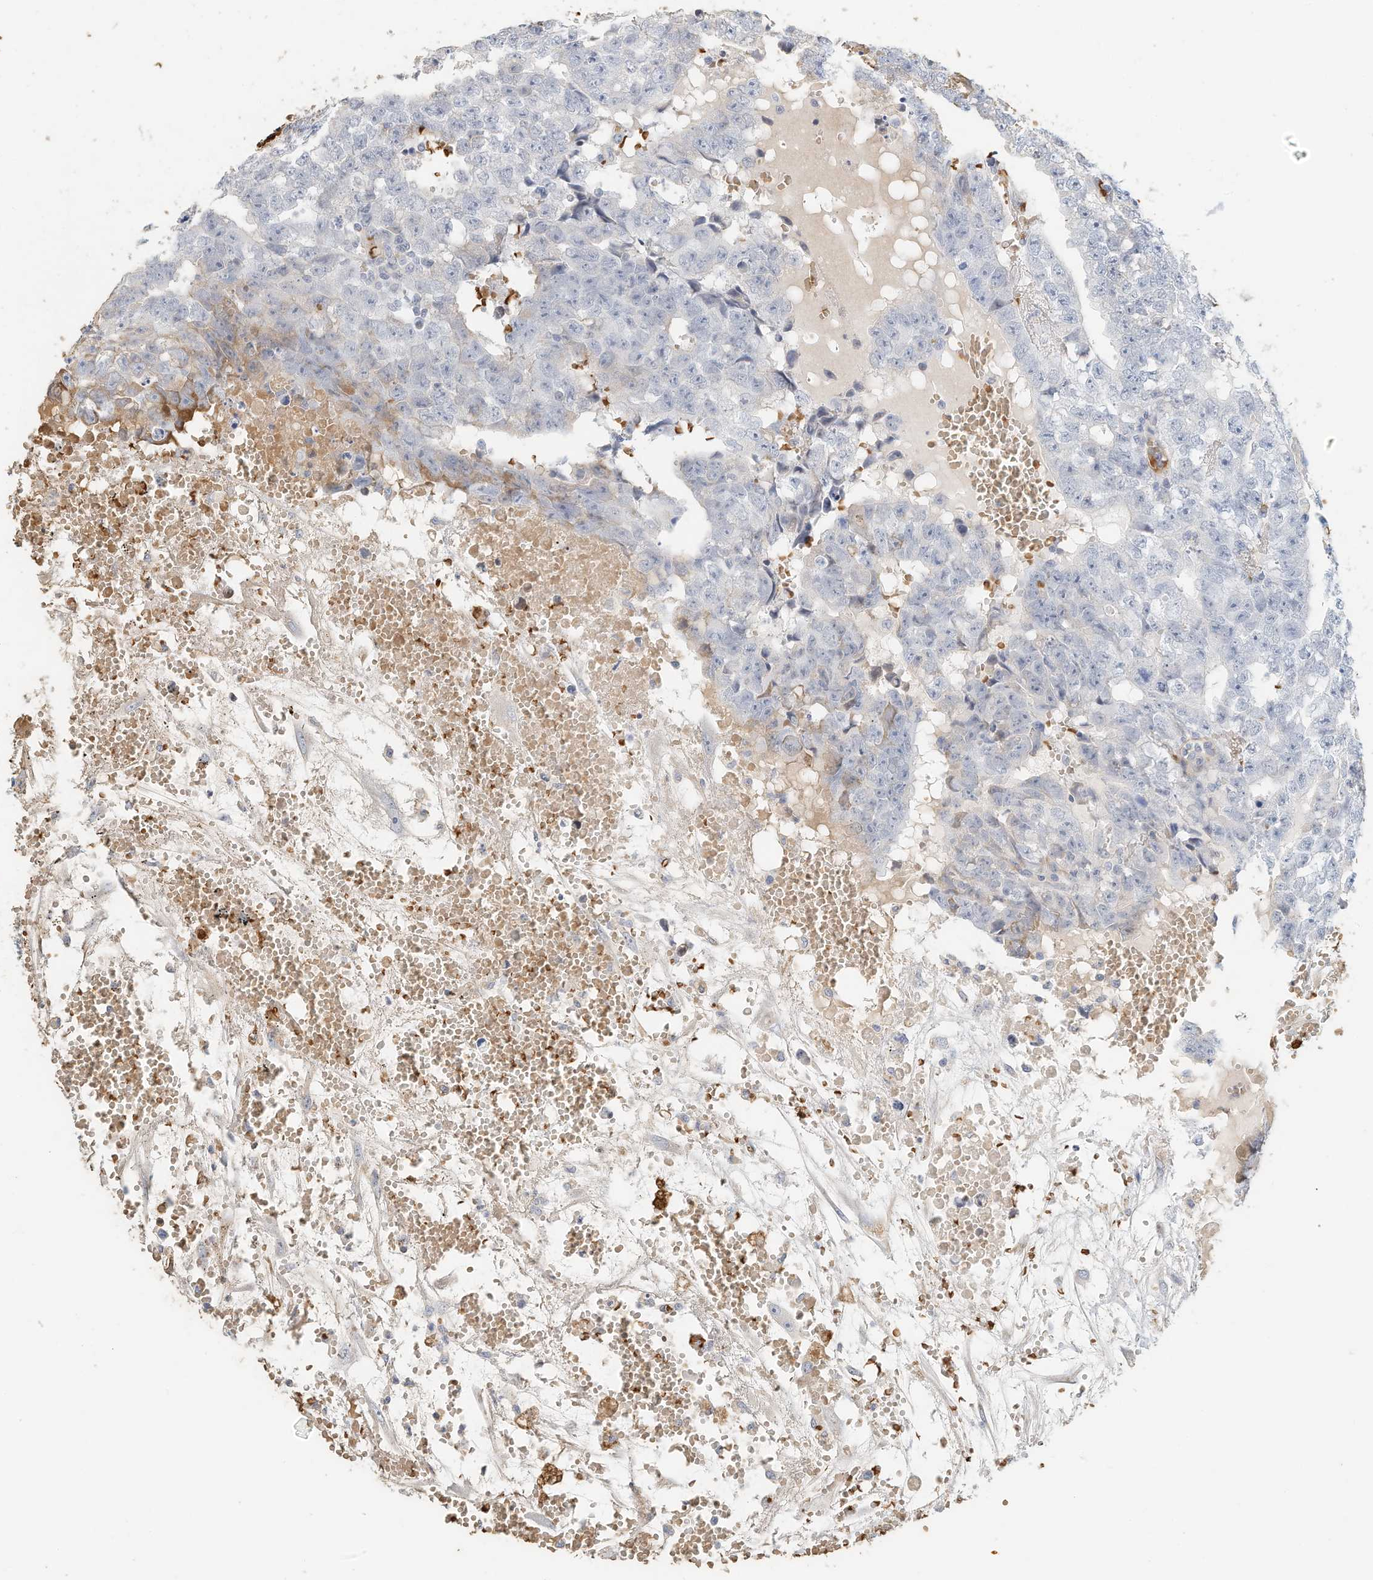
{"staining": {"intensity": "negative", "quantity": "none", "location": "none"}, "tissue": "testis cancer", "cell_type": "Tumor cells", "image_type": "cancer", "snomed": [{"axis": "morphology", "description": "Carcinoma, Embryonal, NOS"}, {"axis": "topography", "description": "Testis"}], "caption": "Micrograph shows no significant protein staining in tumor cells of embryonal carcinoma (testis). The staining was performed using DAB to visualize the protein expression in brown, while the nuclei were stained in blue with hematoxylin (Magnification: 20x).", "gene": "RCAN3", "patient": {"sex": "male", "age": 25}}